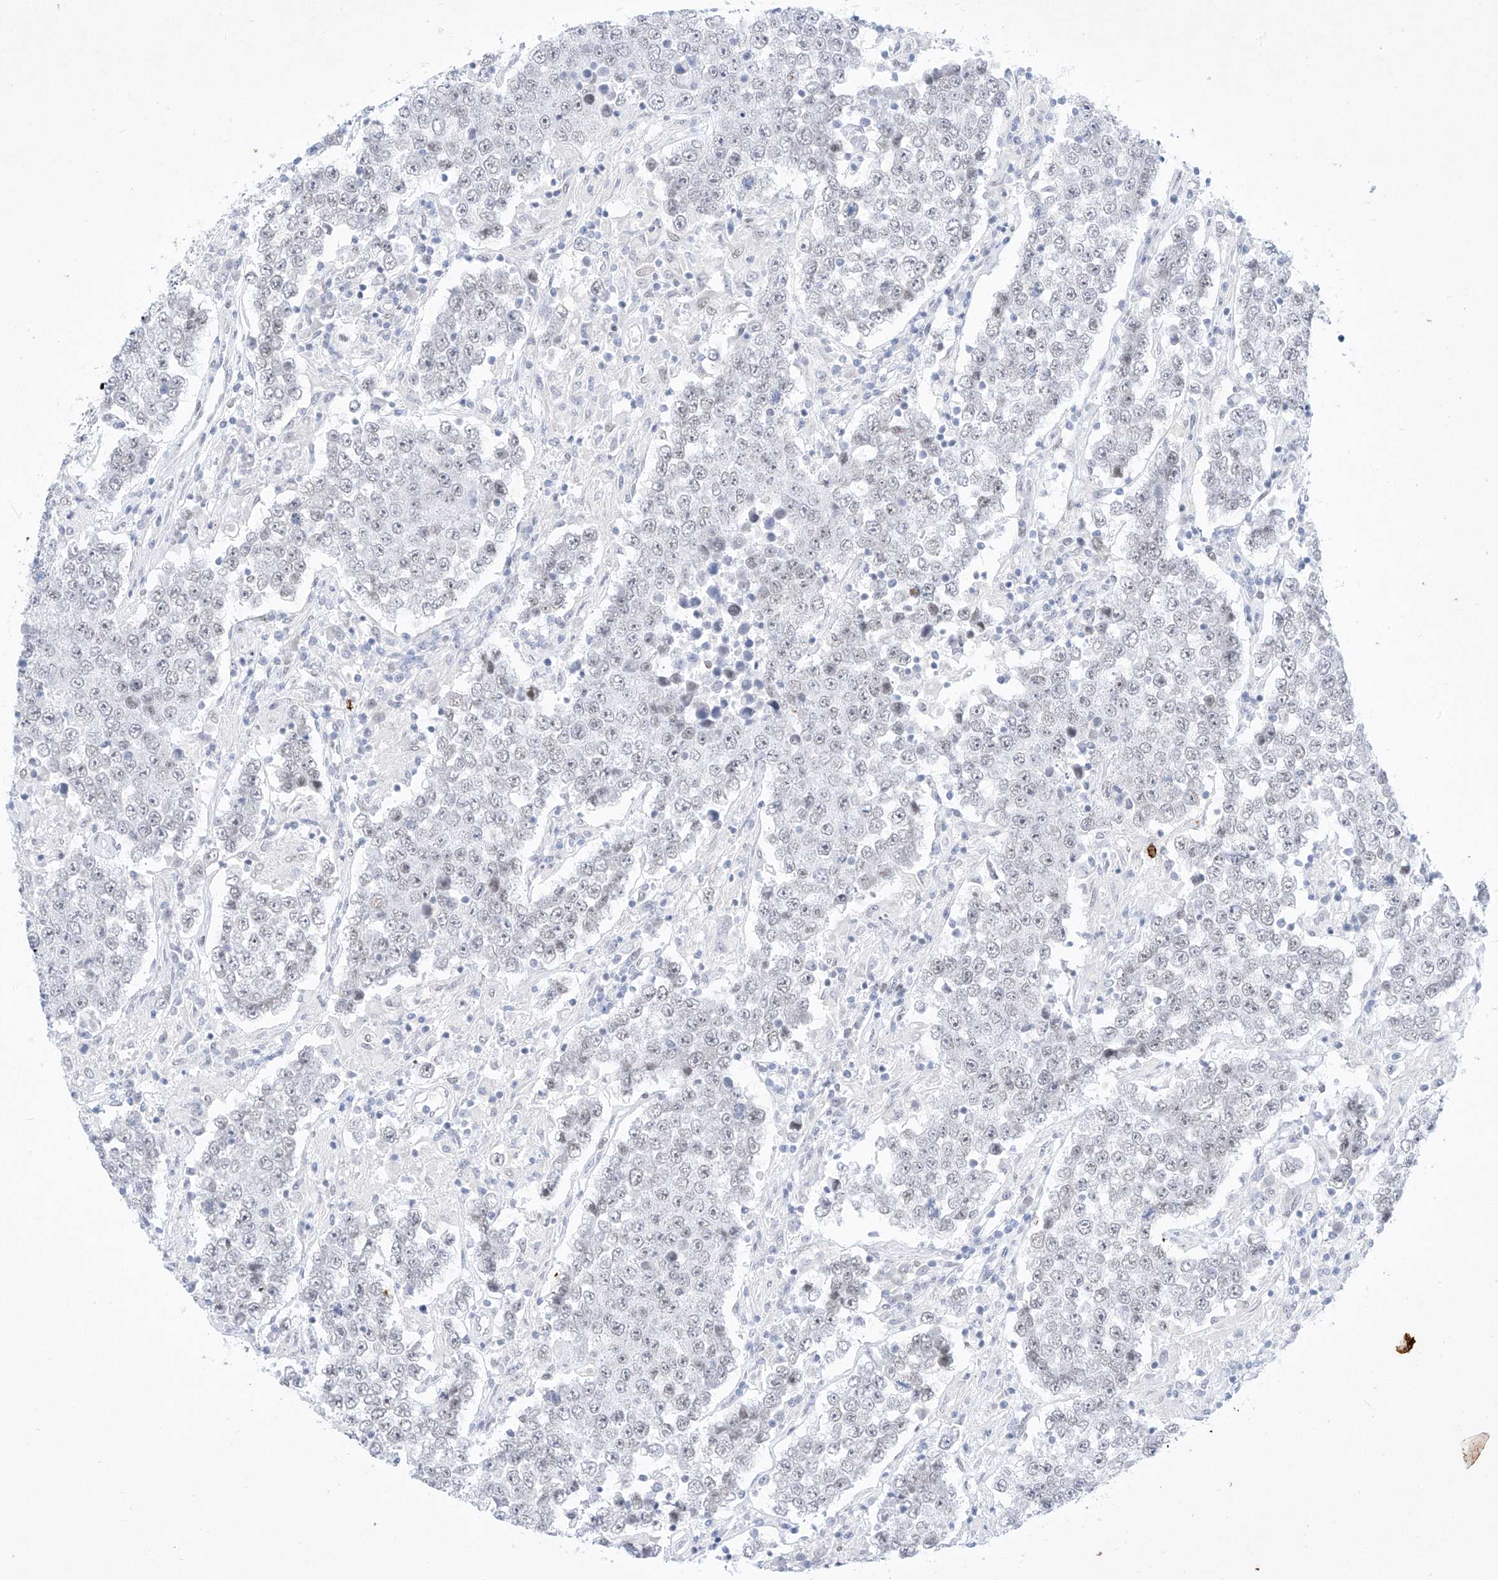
{"staining": {"intensity": "negative", "quantity": "none", "location": "none"}, "tissue": "testis cancer", "cell_type": "Tumor cells", "image_type": "cancer", "snomed": [{"axis": "morphology", "description": "Normal tissue, NOS"}, {"axis": "morphology", "description": "Urothelial carcinoma, High grade"}, {"axis": "morphology", "description": "Seminoma, NOS"}, {"axis": "morphology", "description": "Carcinoma, Embryonal, NOS"}, {"axis": "topography", "description": "Urinary bladder"}, {"axis": "topography", "description": "Testis"}], "caption": "A histopathology image of urothelial carcinoma (high-grade) (testis) stained for a protein shows no brown staining in tumor cells.", "gene": "REEP2", "patient": {"sex": "male", "age": 41}}